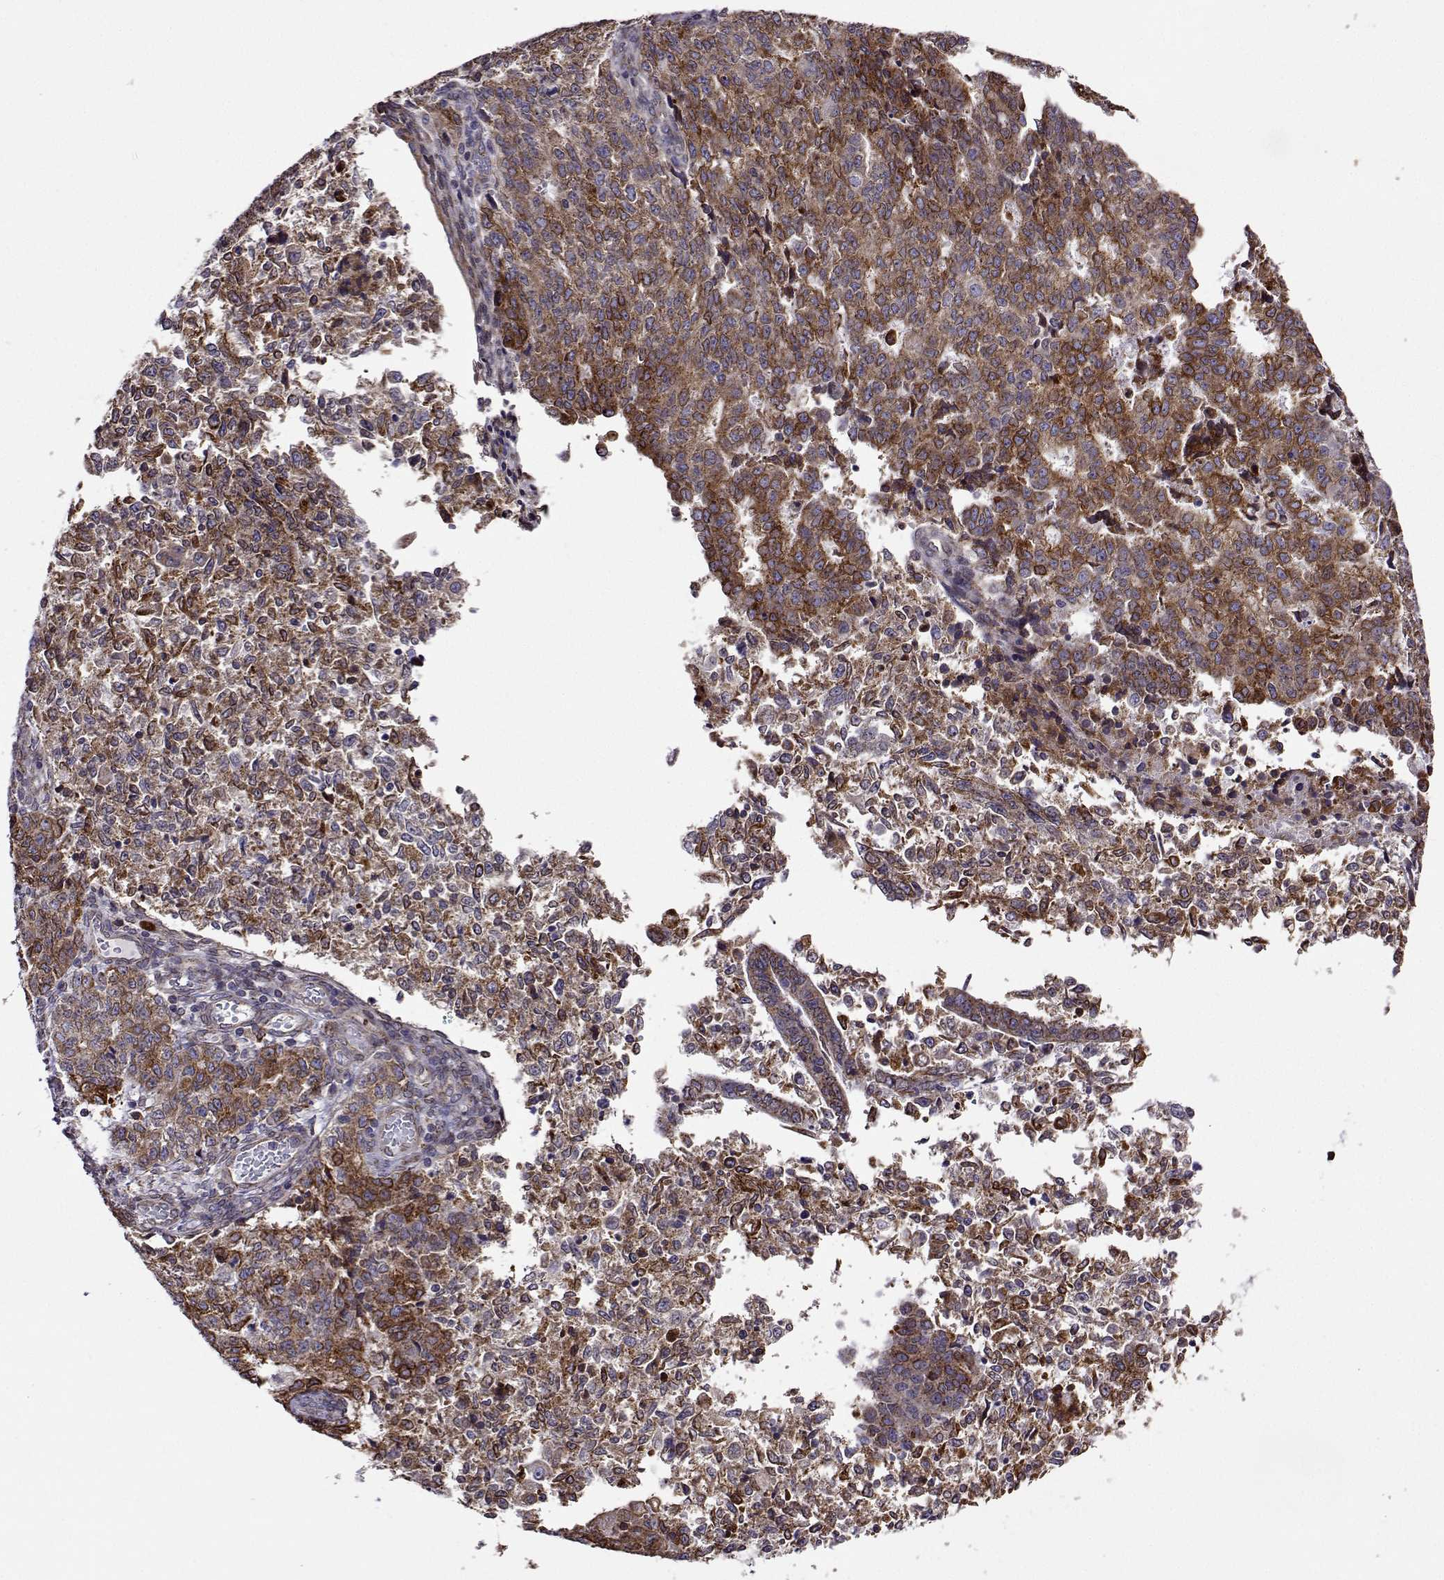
{"staining": {"intensity": "moderate", "quantity": ">75%", "location": "cytoplasmic/membranous"}, "tissue": "endometrial cancer", "cell_type": "Tumor cells", "image_type": "cancer", "snomed": [{"axis": "morphology", "description": "Adenocarcinoma, NOS"}, {"axis": "topography", "description": "Endometrium"}], "caption": "Immunohistochemical staining of endometrial cancer demonstrates medium levels of moderate cytoplasmic/membranous expression in approximately >75% of tumor cells.", "gene": "PGRMC2", "patient": {"sex": "female", "age": 50}}